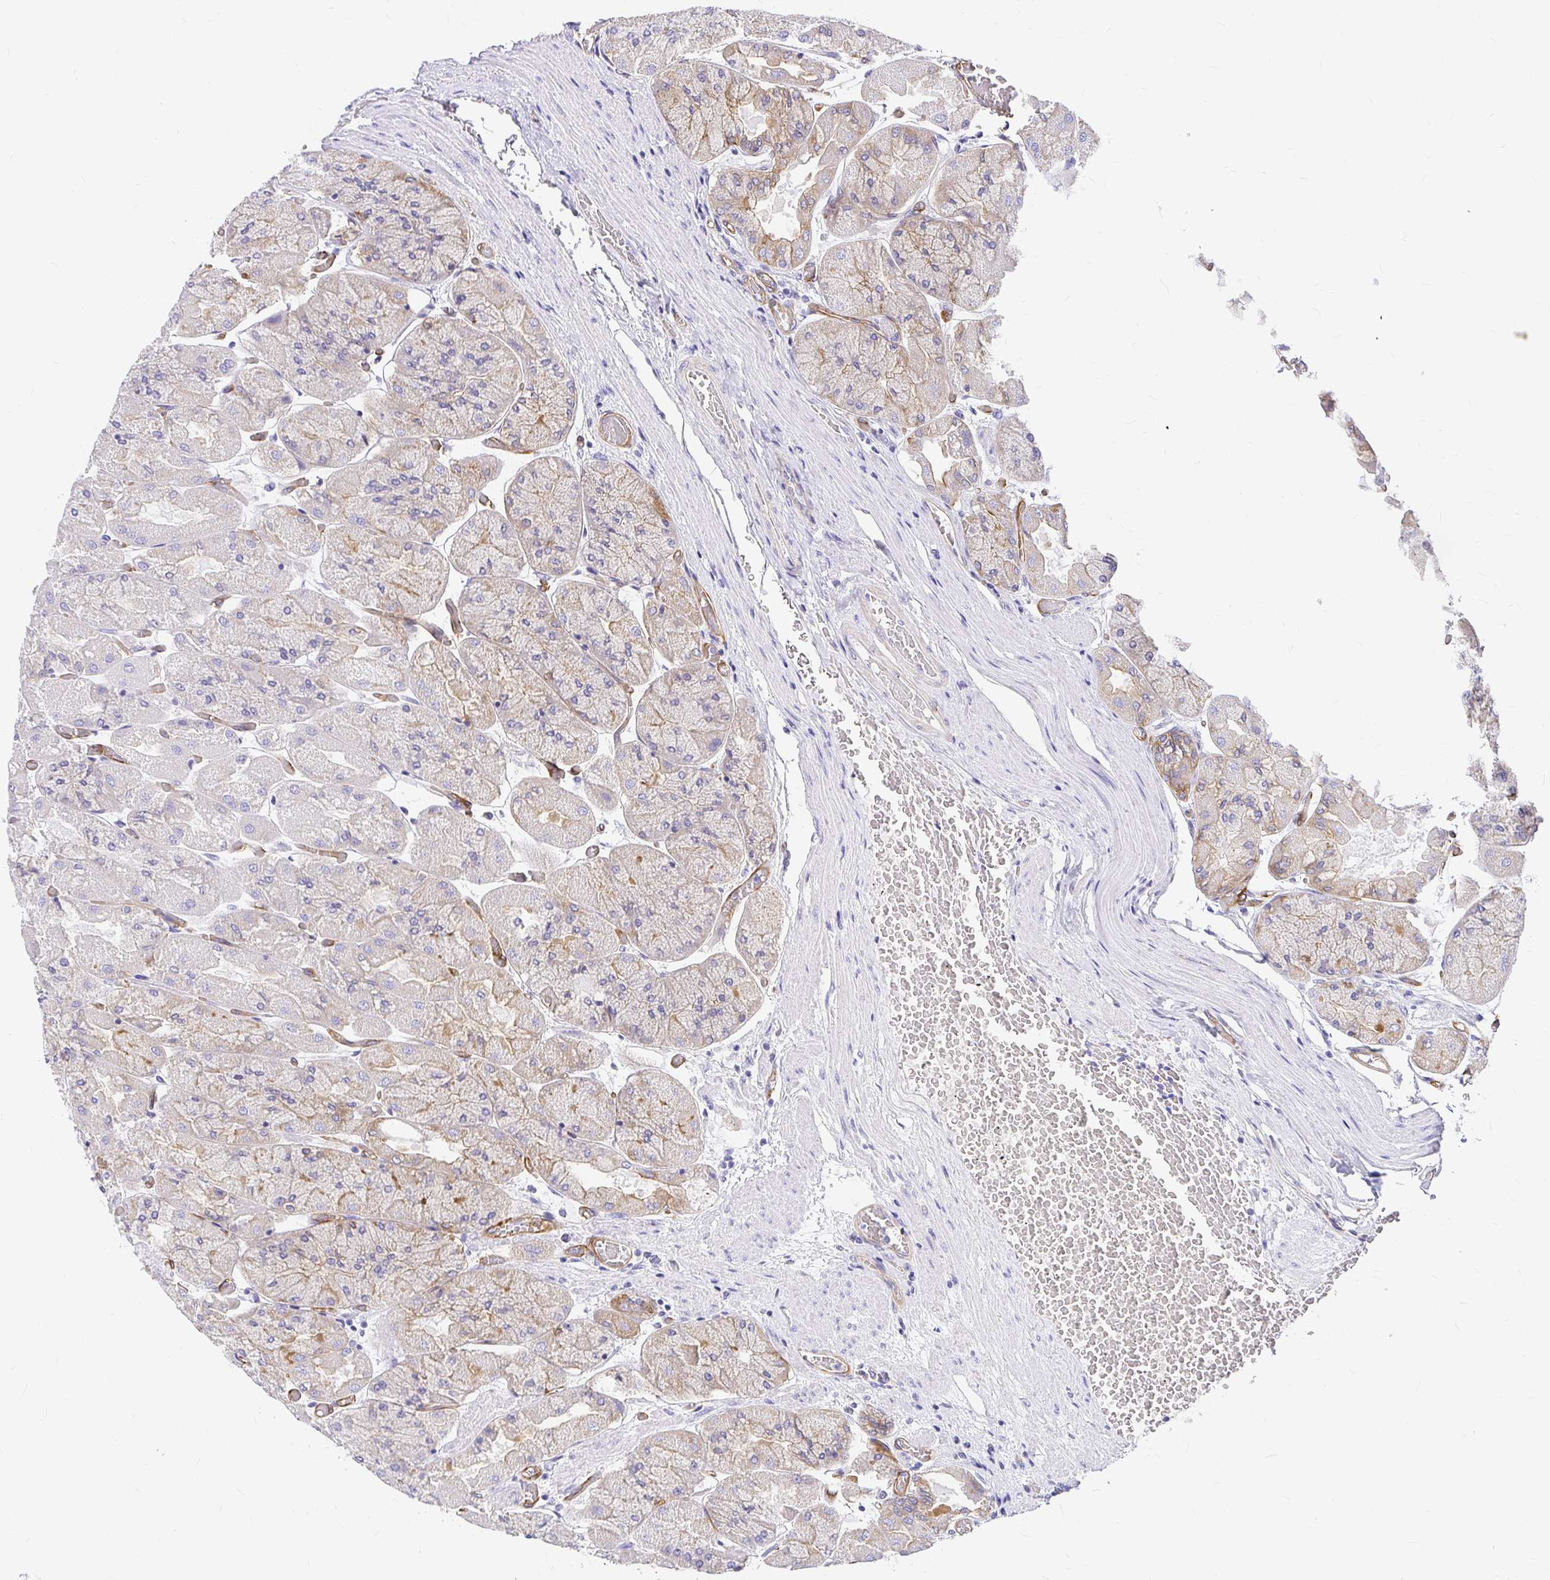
{"staining": {"intensity": "weak", "quantity": "25%-75%", "location": "cytoplasmic/membranous"}, "tissue": "stomach", "cell_type": "Glandular cells", "image_type": "normal", "snomed": [{"axis": "morphology", "description": "Normal tissue, NOS"}, {"axis": "topography", "description": "Stomach"}], "caption": "Stomach stained for a protein (brown) exhibits weak cytoplasmic/membranous positive staining in approximately 25%-75% of glandular cells.", "gene": "MYO1B", "patient": {"sex": "female", "age": 61}}